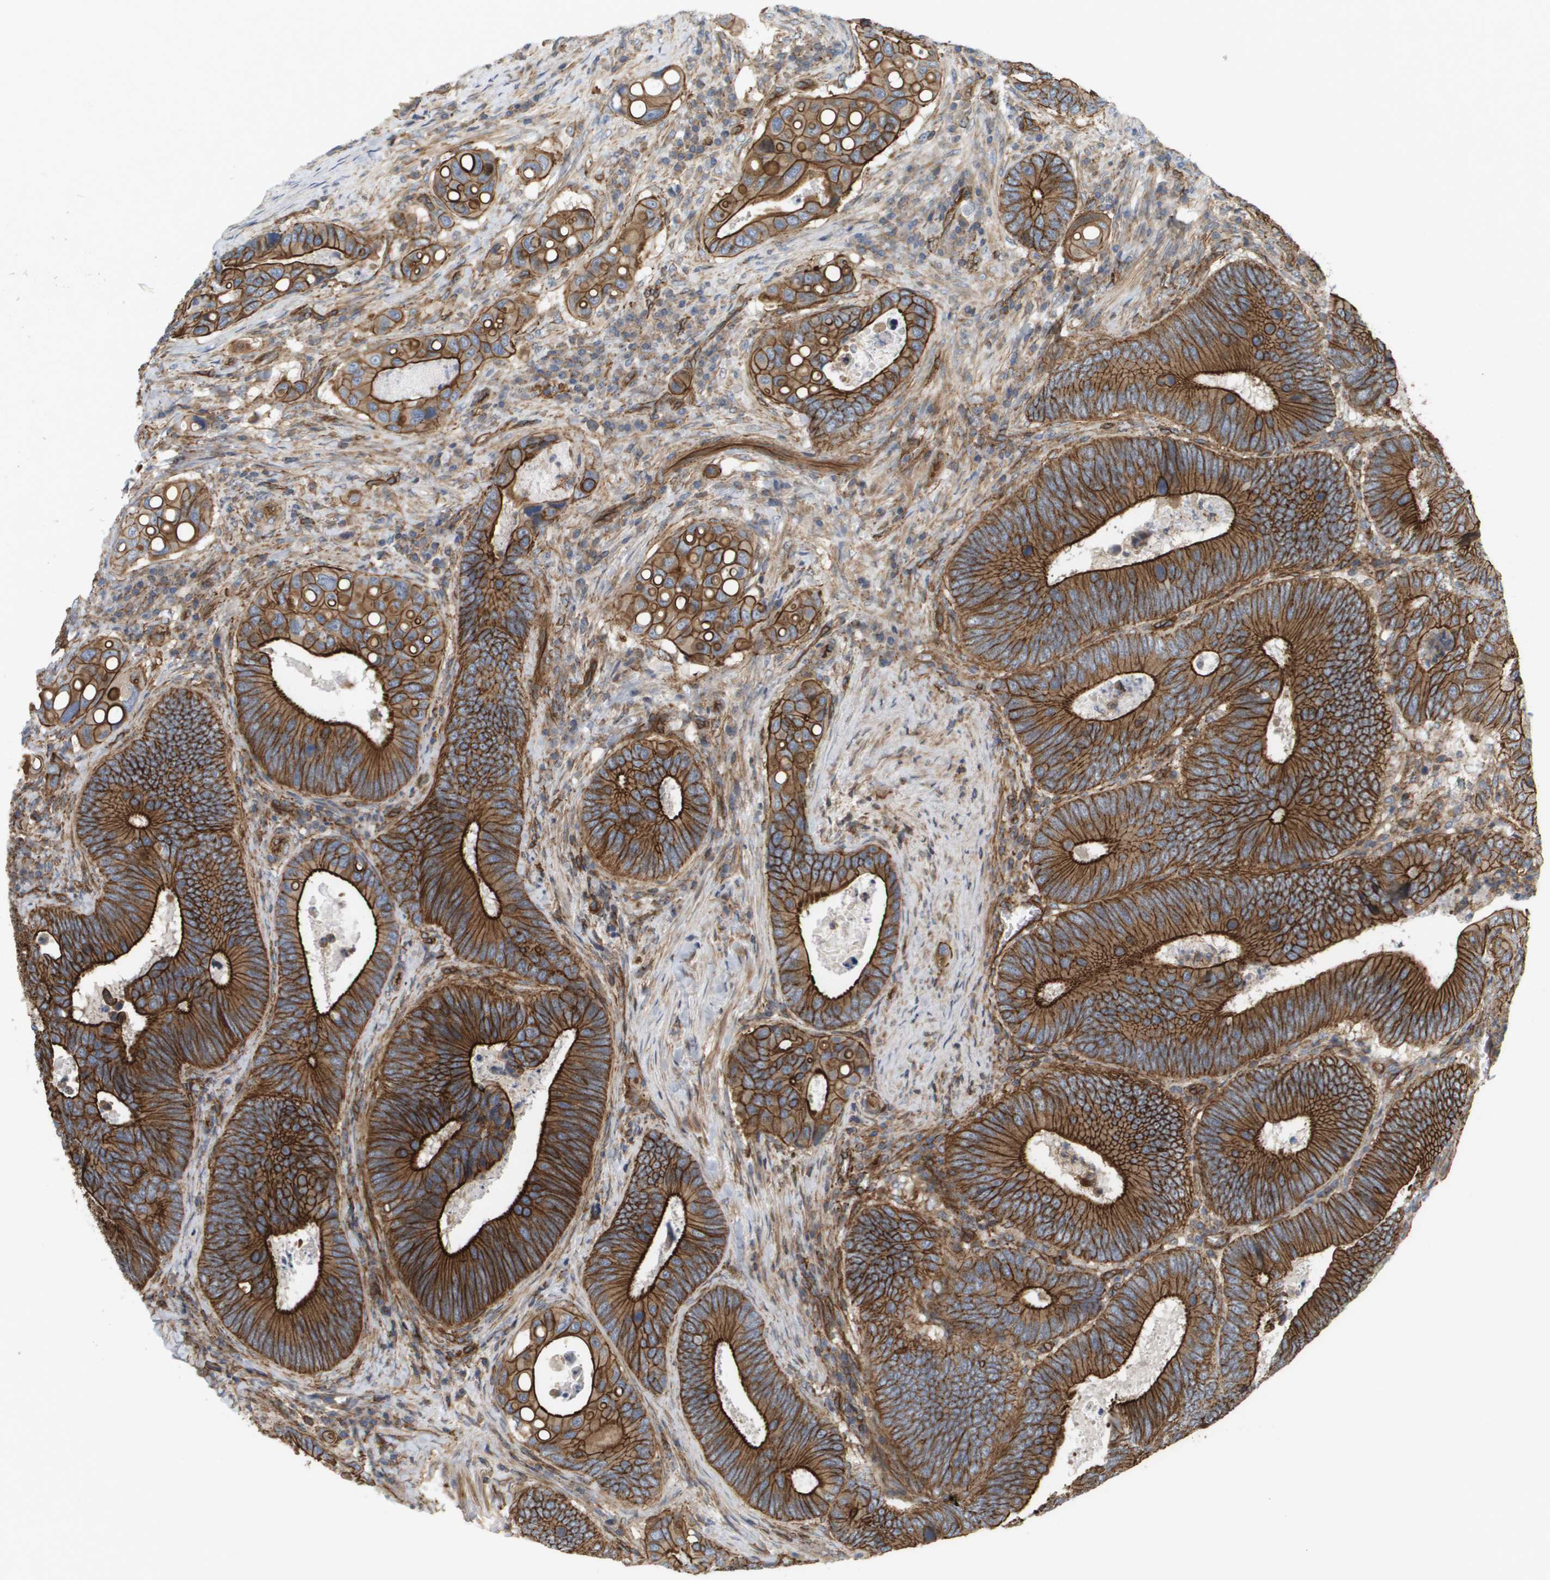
{"staining": {"intensity": "strong", "quantity": ">75%", "location": "cytoplasmic/membranous"}, "tissue": "colorectal cancer", "cell_type": "Tumor cells", "image_type": "cancer", "snomed": [{"axis": "morphology", "description": "Inflammation, NOS"}, {"axis": "morphology", "description": "Adenocarcinoma, NOS"}, {"axis": "topography", "description": "Colon"}], "caption": "A histopathology image of human colorectal cancer stained for a protein reveals strong cytoplasmic/membranous brown staining in tumor cells. (brown staining indicates protein expression, while blue staining denotes nuclei).", "gene": "SGMS2", "patient": {"sex": "male", "age": 72}}